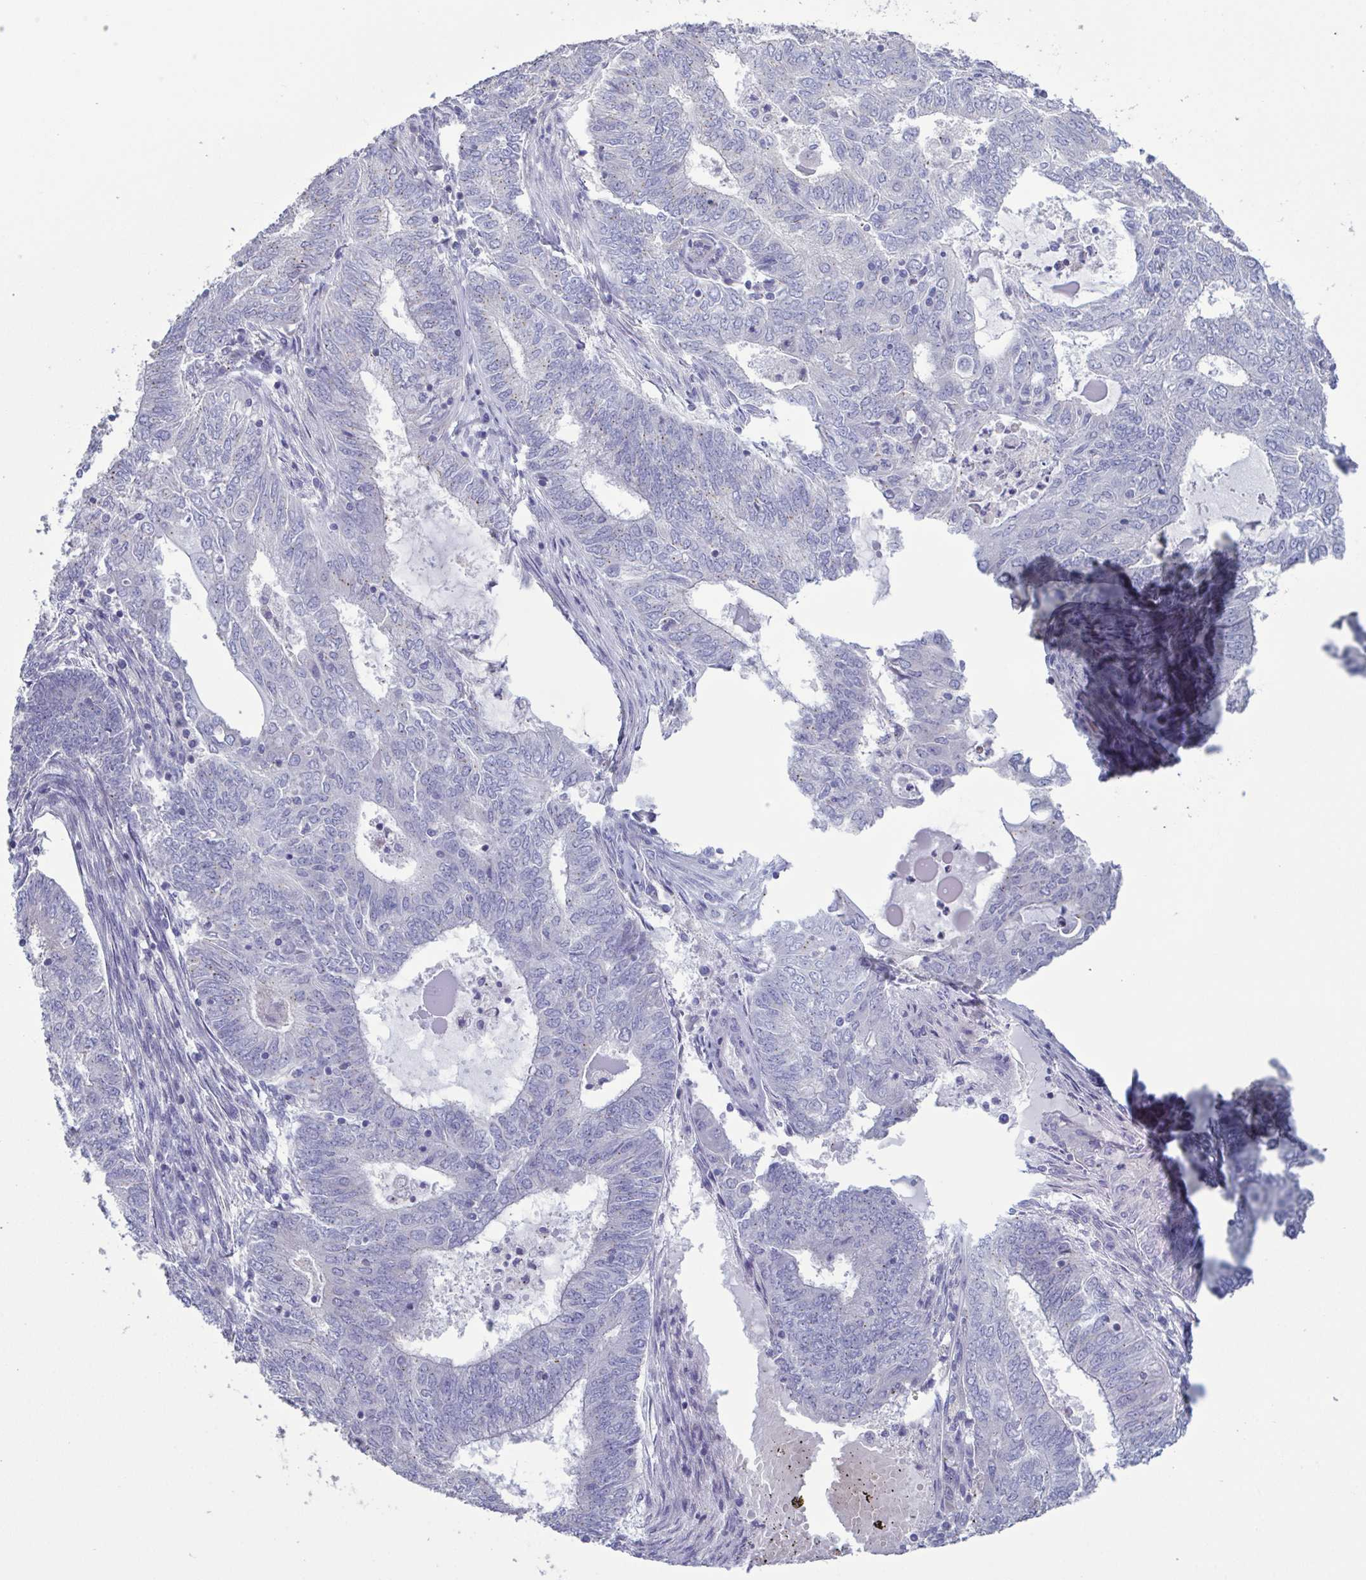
{"staining": {"intensity": "negative", "quantity": "none", "location": "none"}, "tissue": "endometrial cancer", "cell_type": "Tumor cells", "image_type": "cancer", "snomed": [{"axis": "morphology", "description": "Adenocarcinoma, NOS"}, {"axis": "topography", "description": "Endometrium"}], "caption": "This is an immunohistochemistry histopathology image of human endometrial adenocarcinoma. There is no expression in tumor cells.", "gene": "GLDC", "patient": {"sex": "female", "age": 62}}